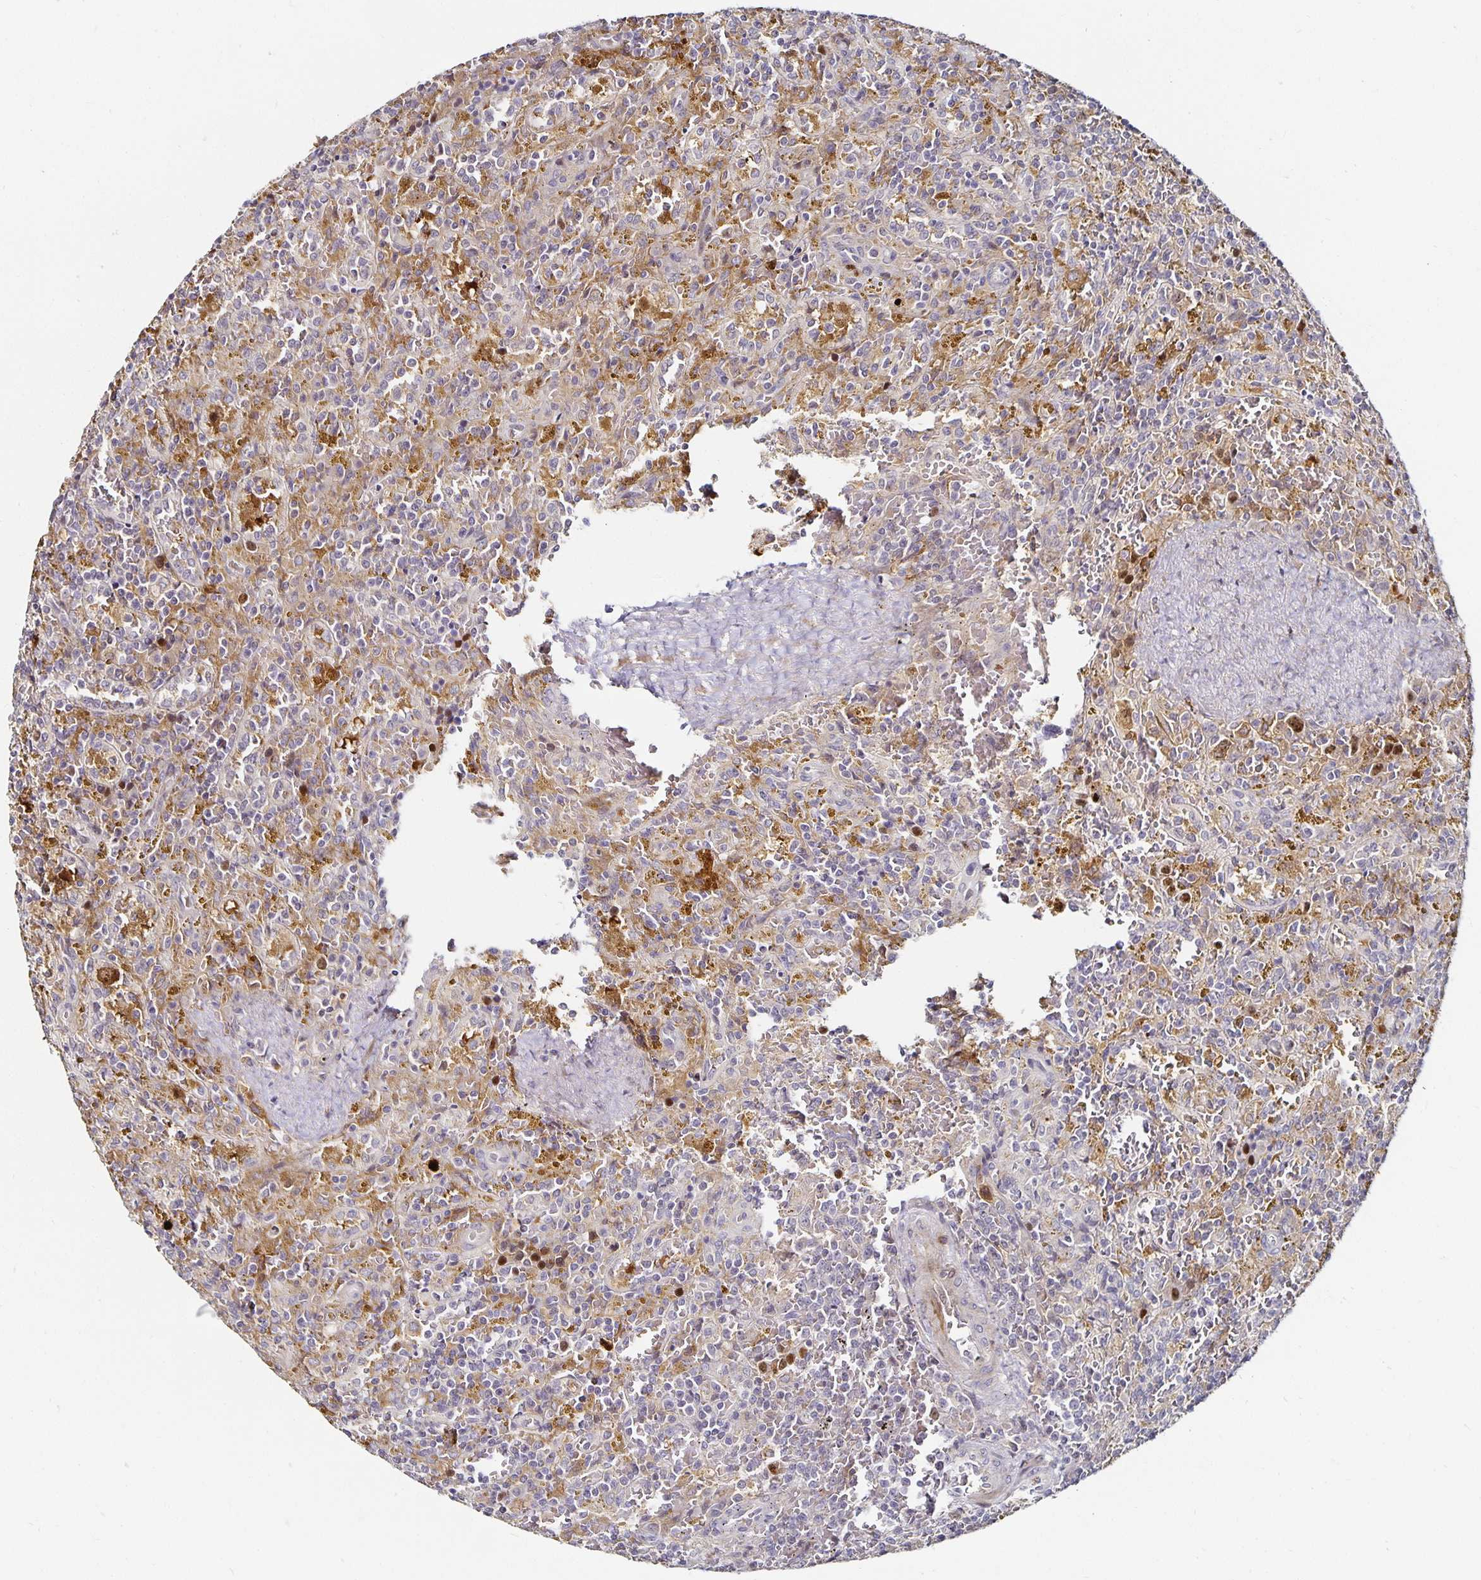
{"staining": {"intensity": "negative", "quantity": "none", "location": "none"}, "tissue": "lymphoma", "cell_type": "Tumor cells", "image_type": "cancer", "snomed": [{"axis": "morphology", "description": "Malignant lymphoma, non-Hodgkin's type, Low grade"}, {"axis": "topography", "description": "Spleen"}], "caption": "Low-grade malignant lymphoma, non-Hodgkin's type was stained to show a protein in brown. There is no significant positivity in tumor cells. (Brightfield microscopy of DAB IHC at high magnification).", "gene": "ANLN", "patient": {"sex": "female", "age": 65}}